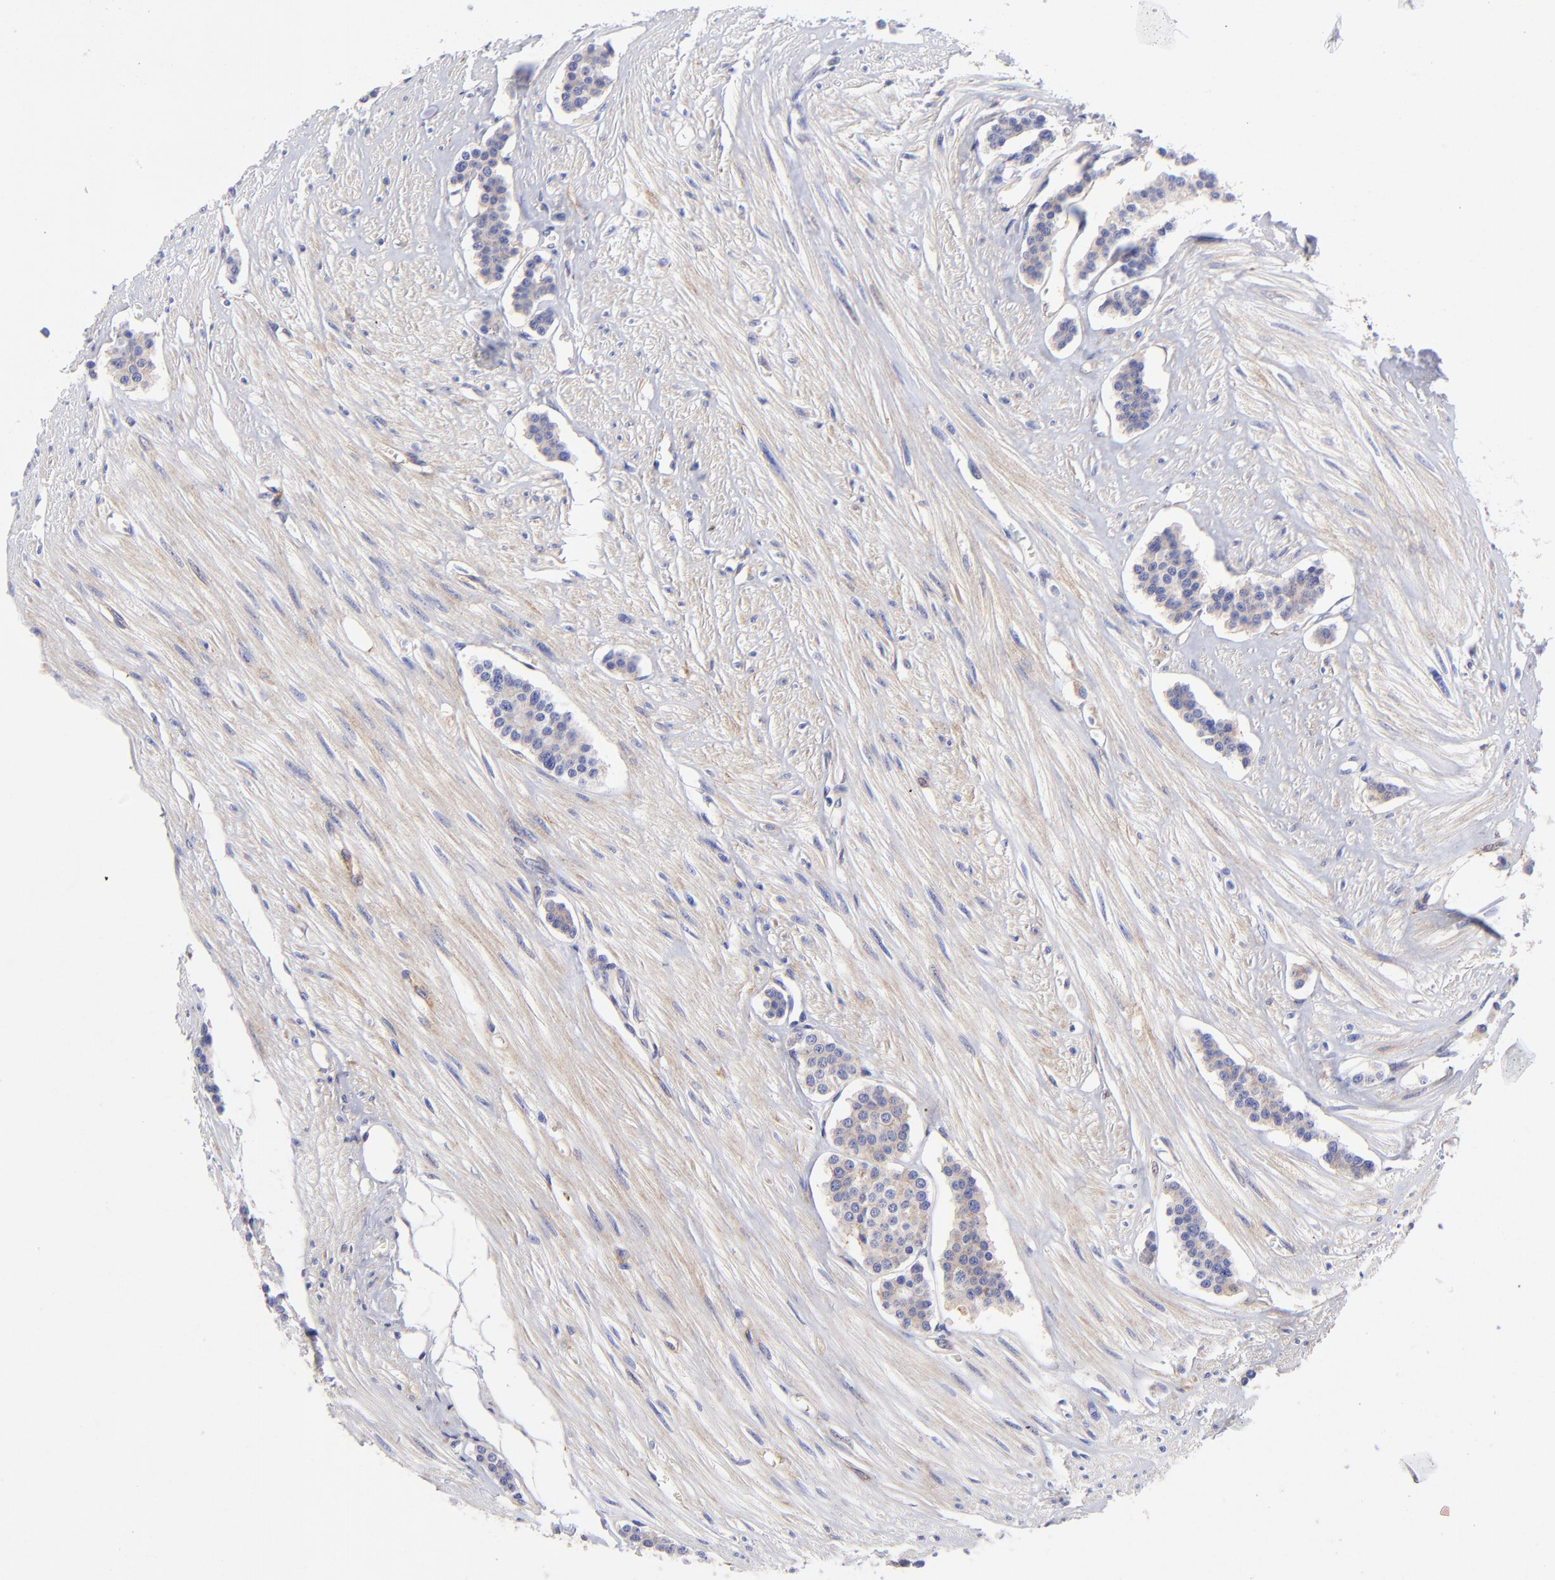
{"staining": {"intensity": "weak", "quantity": ">75%", "location": "cytoplasmic/membranous"}, "tissue": "carcinoid", "cell_type": "Tumor cells", "image_type": "cancer", "snomed": [{"axis": "morphology", "description": "Carcinoid, malignant, NOS"}, {"axis": "topography", "description": "Small intestine"}], "caption": "Immunohistochemistry (IHC) (DAB) staining of human malignant carcinoid exhibits weak cytoplasmic/membranous protein expression in approximately >75% of tumor cells.", "gene": "PPFIBP1", "patient": {"sex": "male", "age": 60}}